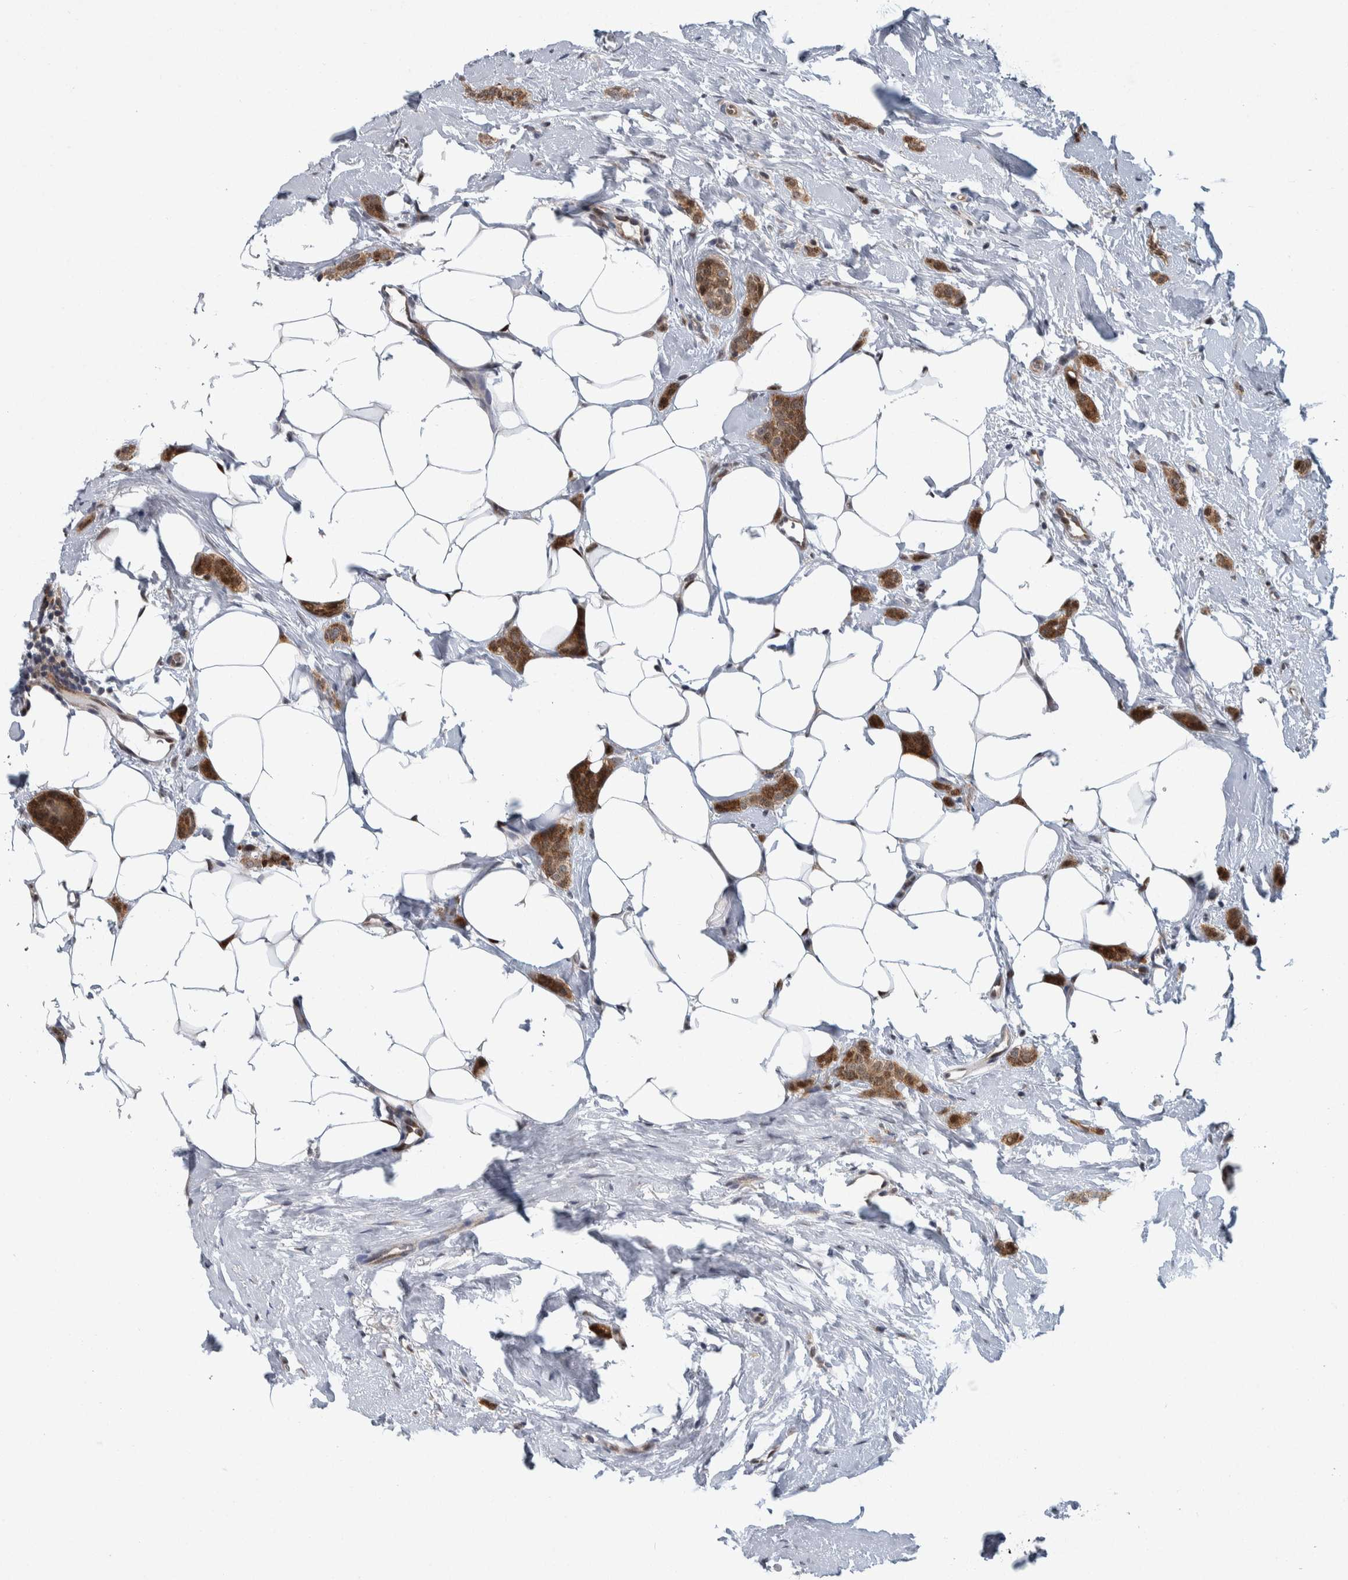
{"staining": {"intensity": "strong", "quantity": ">75%", "location": "cytoplasmic/membranous"}, "tissue": "breast cancer", "cell_type": "Tumor cells", "image_type": "cancer", "snomed": [{"axis": "morphology", "description": "Lobular carcinoma"}, {"axis": "topography", "description": "Skin"}, {"axis": "topography", "description": "Breast"}], "caption": "Strong cytoplasmic/membranous protein positivity is seen in about >75% of tumor cells in breast cancer.", "gene": "PTPA", "patient": {"sex": "female", "age": 46}}